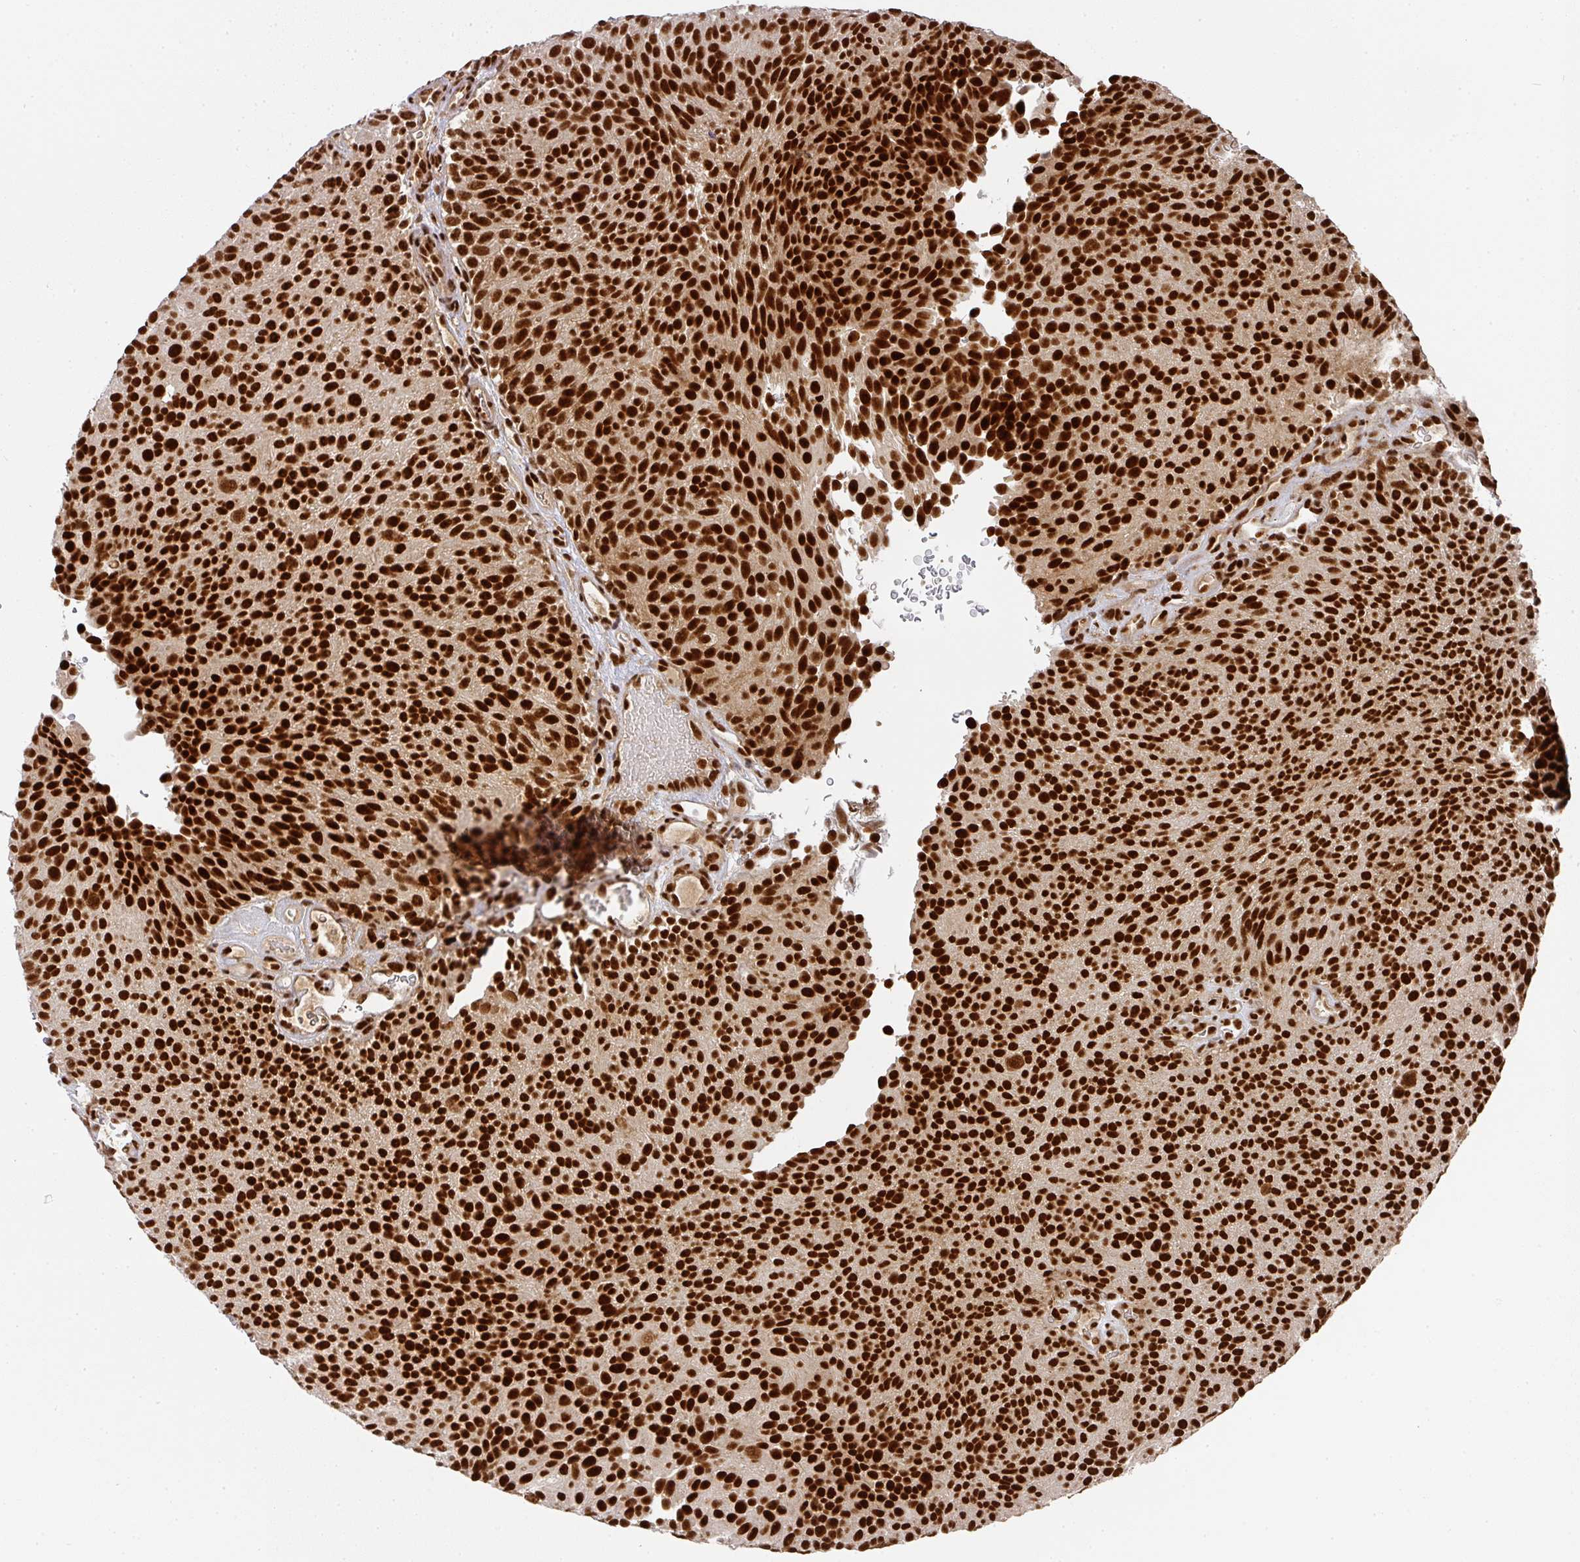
{"staining": {"intensity": "strong", "quantity": ">75%", "location": "nuclear"}, "tissue": "urothelial cancer", "cell_type": "Tumor cells", "image_type": "cancer", "snomed": [{"axis": "morphology", "description": "Urothelial carcinoma, Low grade"}, {"axis": "topography", "description": "Urinary bladder"}], "caption": "High-power microscopy captured an IHC micrograph of urothelial cancer, revealing strong nuclear positivity in approximately >75% of tumor cells. (Stains: DAB (3,3'-diaminobenzidine) in brown, nuclei in blue, Microscopy: brightfield microscopy at high magnification).", "gene": "DIDO1", "patient": {"sex": "male", "age": 78}}